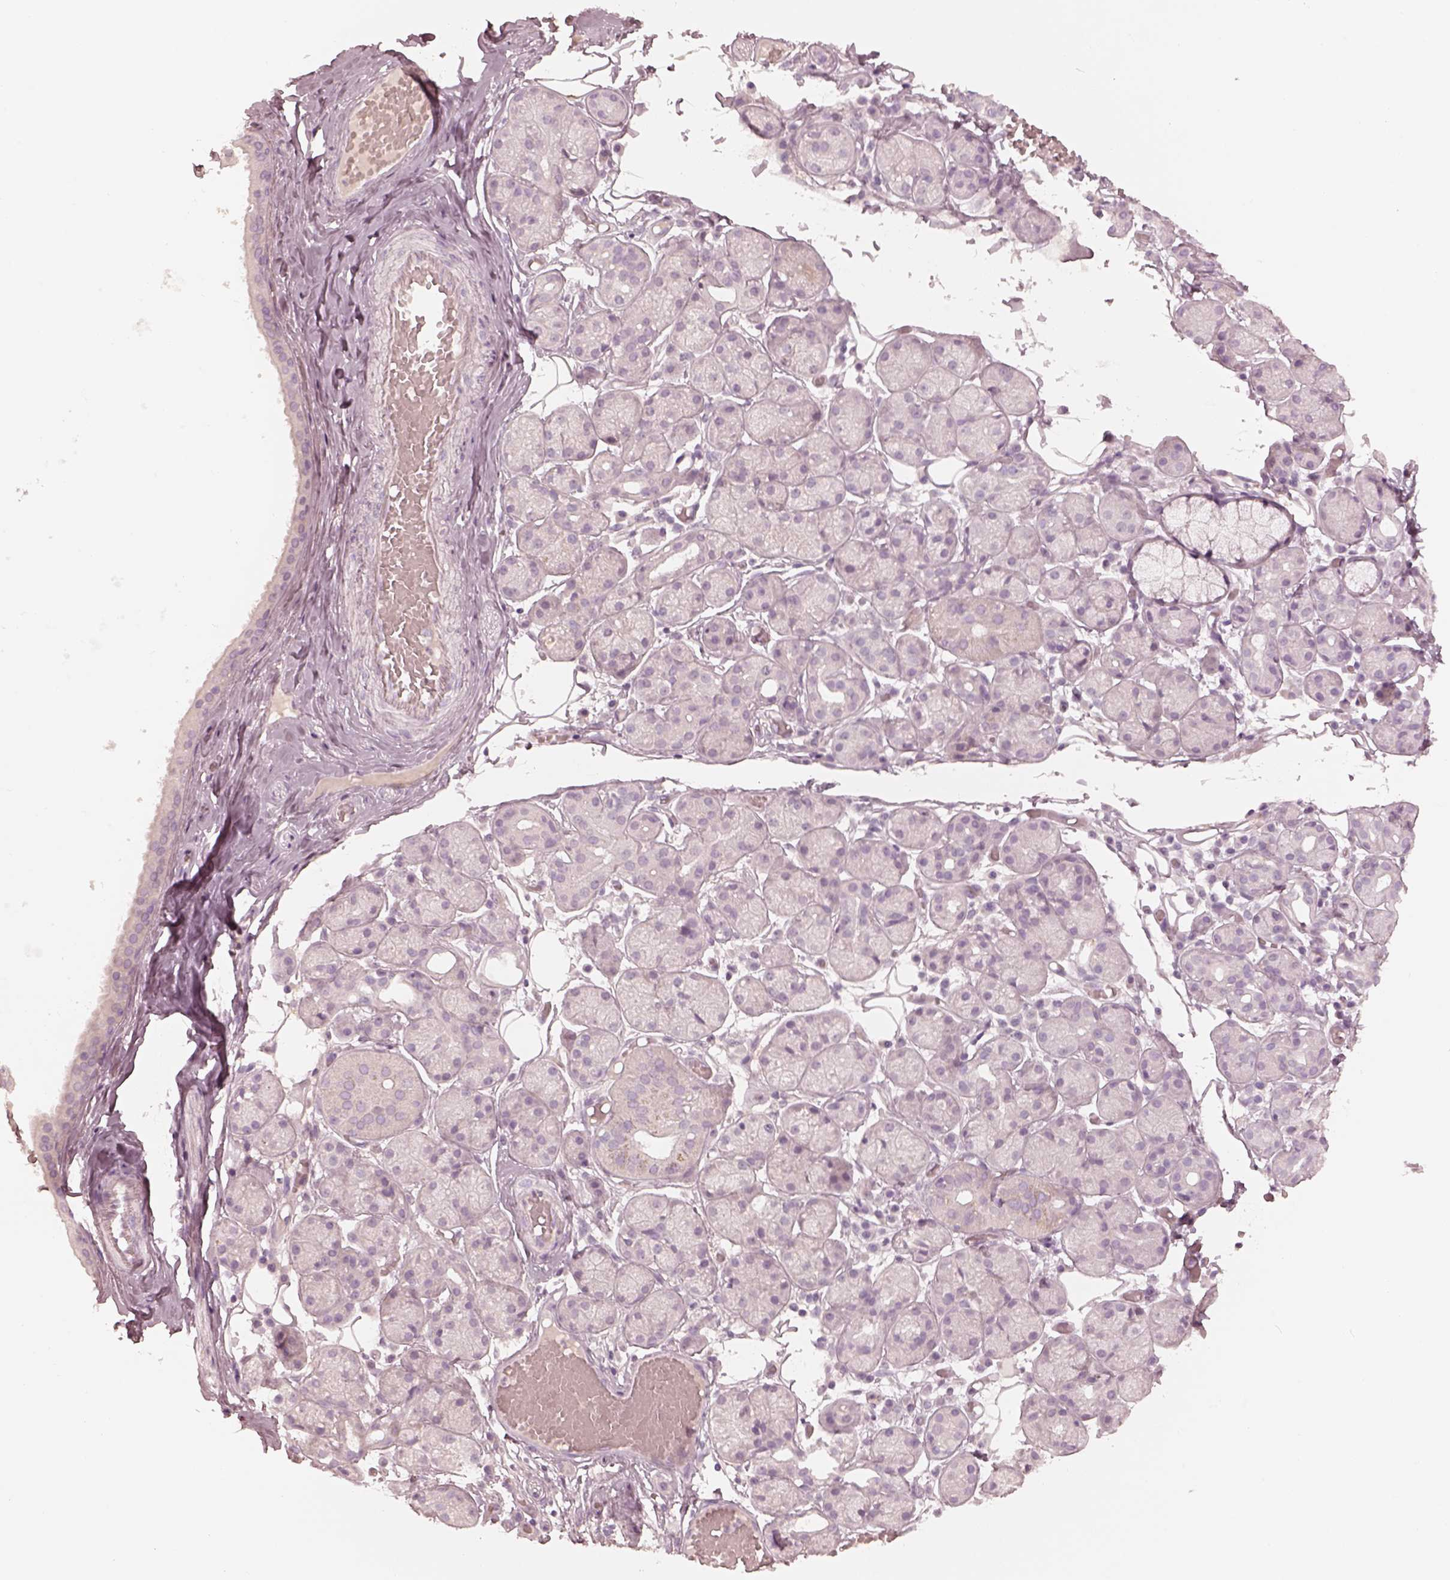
{"staining": {"intensity": "negative", "quantity": "none", "location": "none"}, "tissue": "salivary gland", "cell_type": "Glandular cells", "image_type": "normal", "snomed": [{"axis": "morphology", "description": "Normal tissue, NOS"}, {"axis": "topography", "description": "Salivary gland"}, {"axis": "topography", "description": "Peripheral nerve tissue"}], "caption": "IHC of benign human salivary gland shows no staining in glandular cells.", "gene": "SPATA6L", "patient": {"sex": "male", "age": 71}}